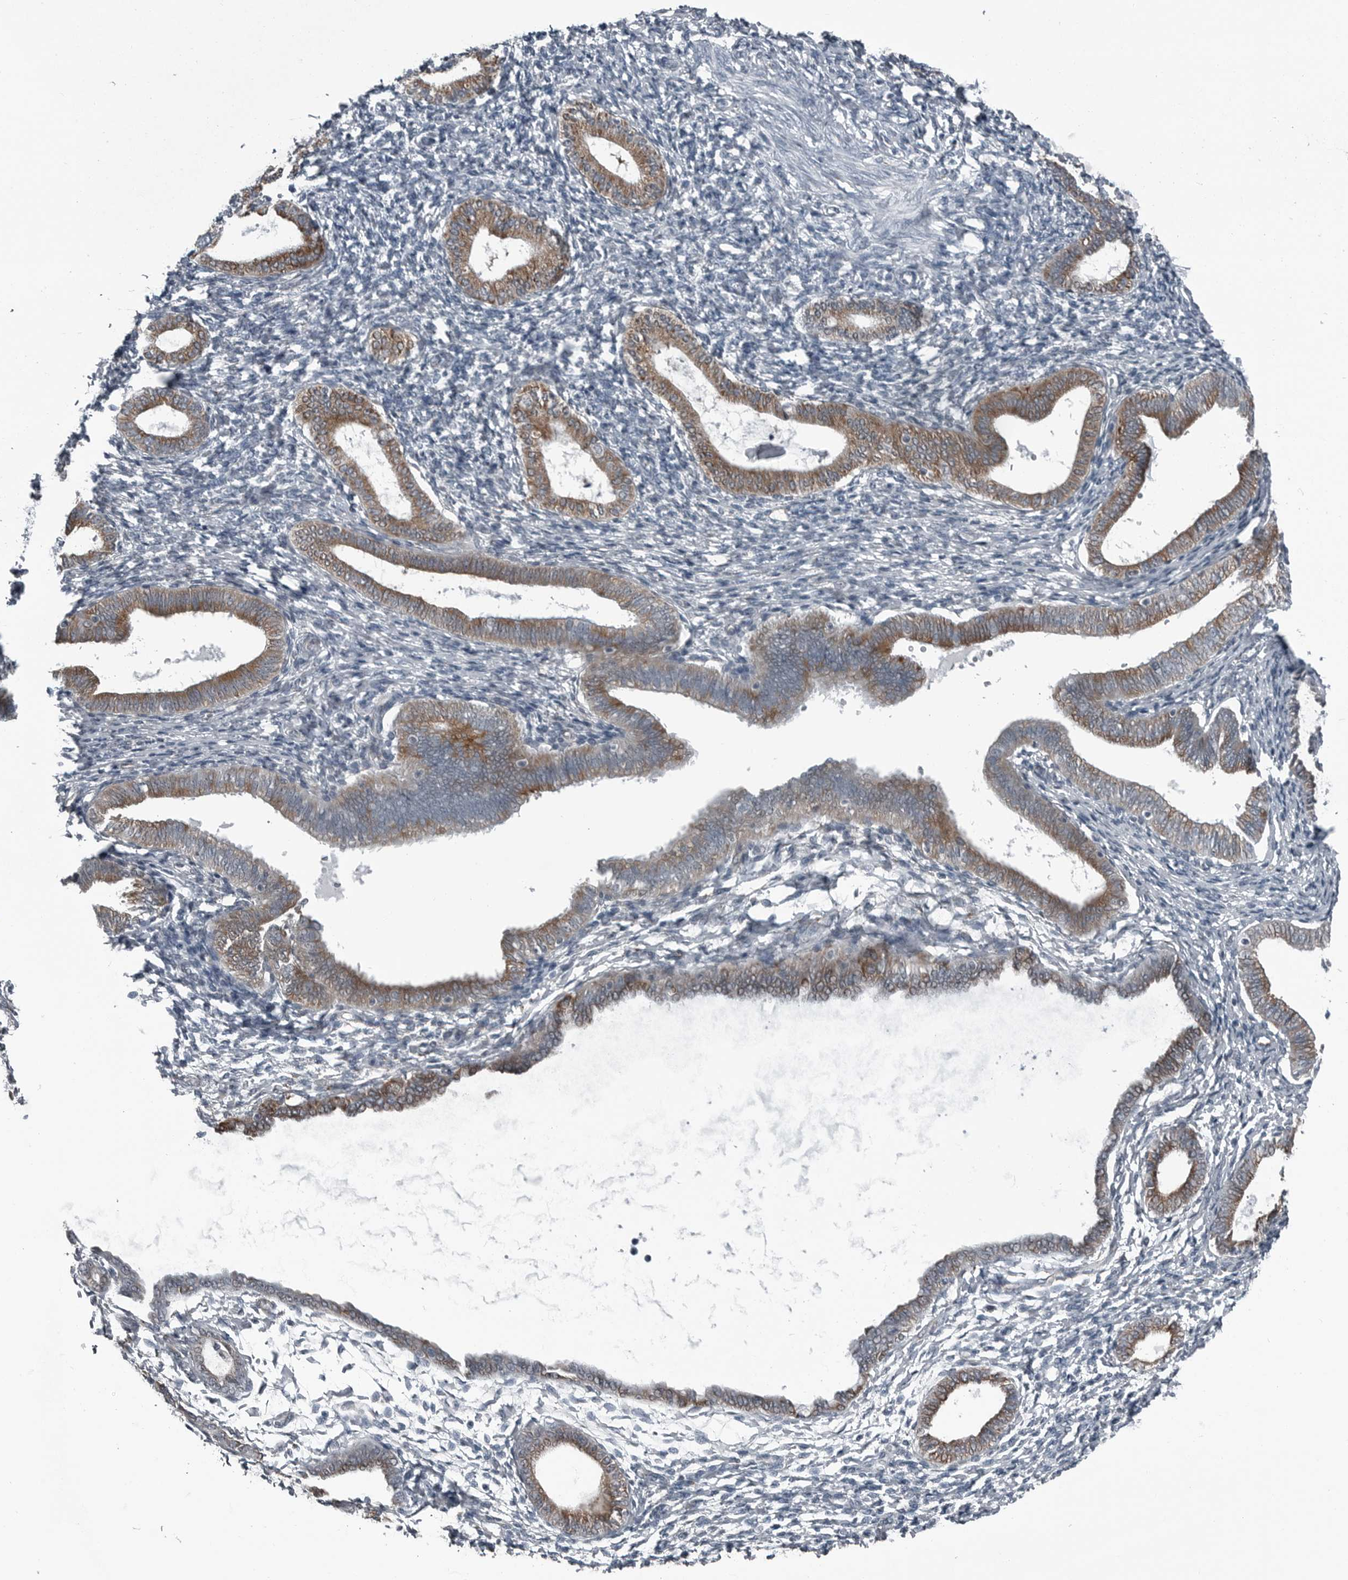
{"staining": {"intensity": "negative", "quantity": "none", "location": "none"}, "tissue": "endometrium", "cell_type": "Cells in endometrial stroma", "image_type": "normal", "snomed": [{"axis": "morphology", "description": "Normal tissue, NOS"}, {"axis": "topography", "description": "Endometrium"}], "caption": "Immunohistochemistry histopathology image of normal endometrium stained for a protein (brown), which demonstrates no positivity in cells in endometrial stroma.", "gene": "CEP85", "patient": {"sex": "female", "age": 77}}